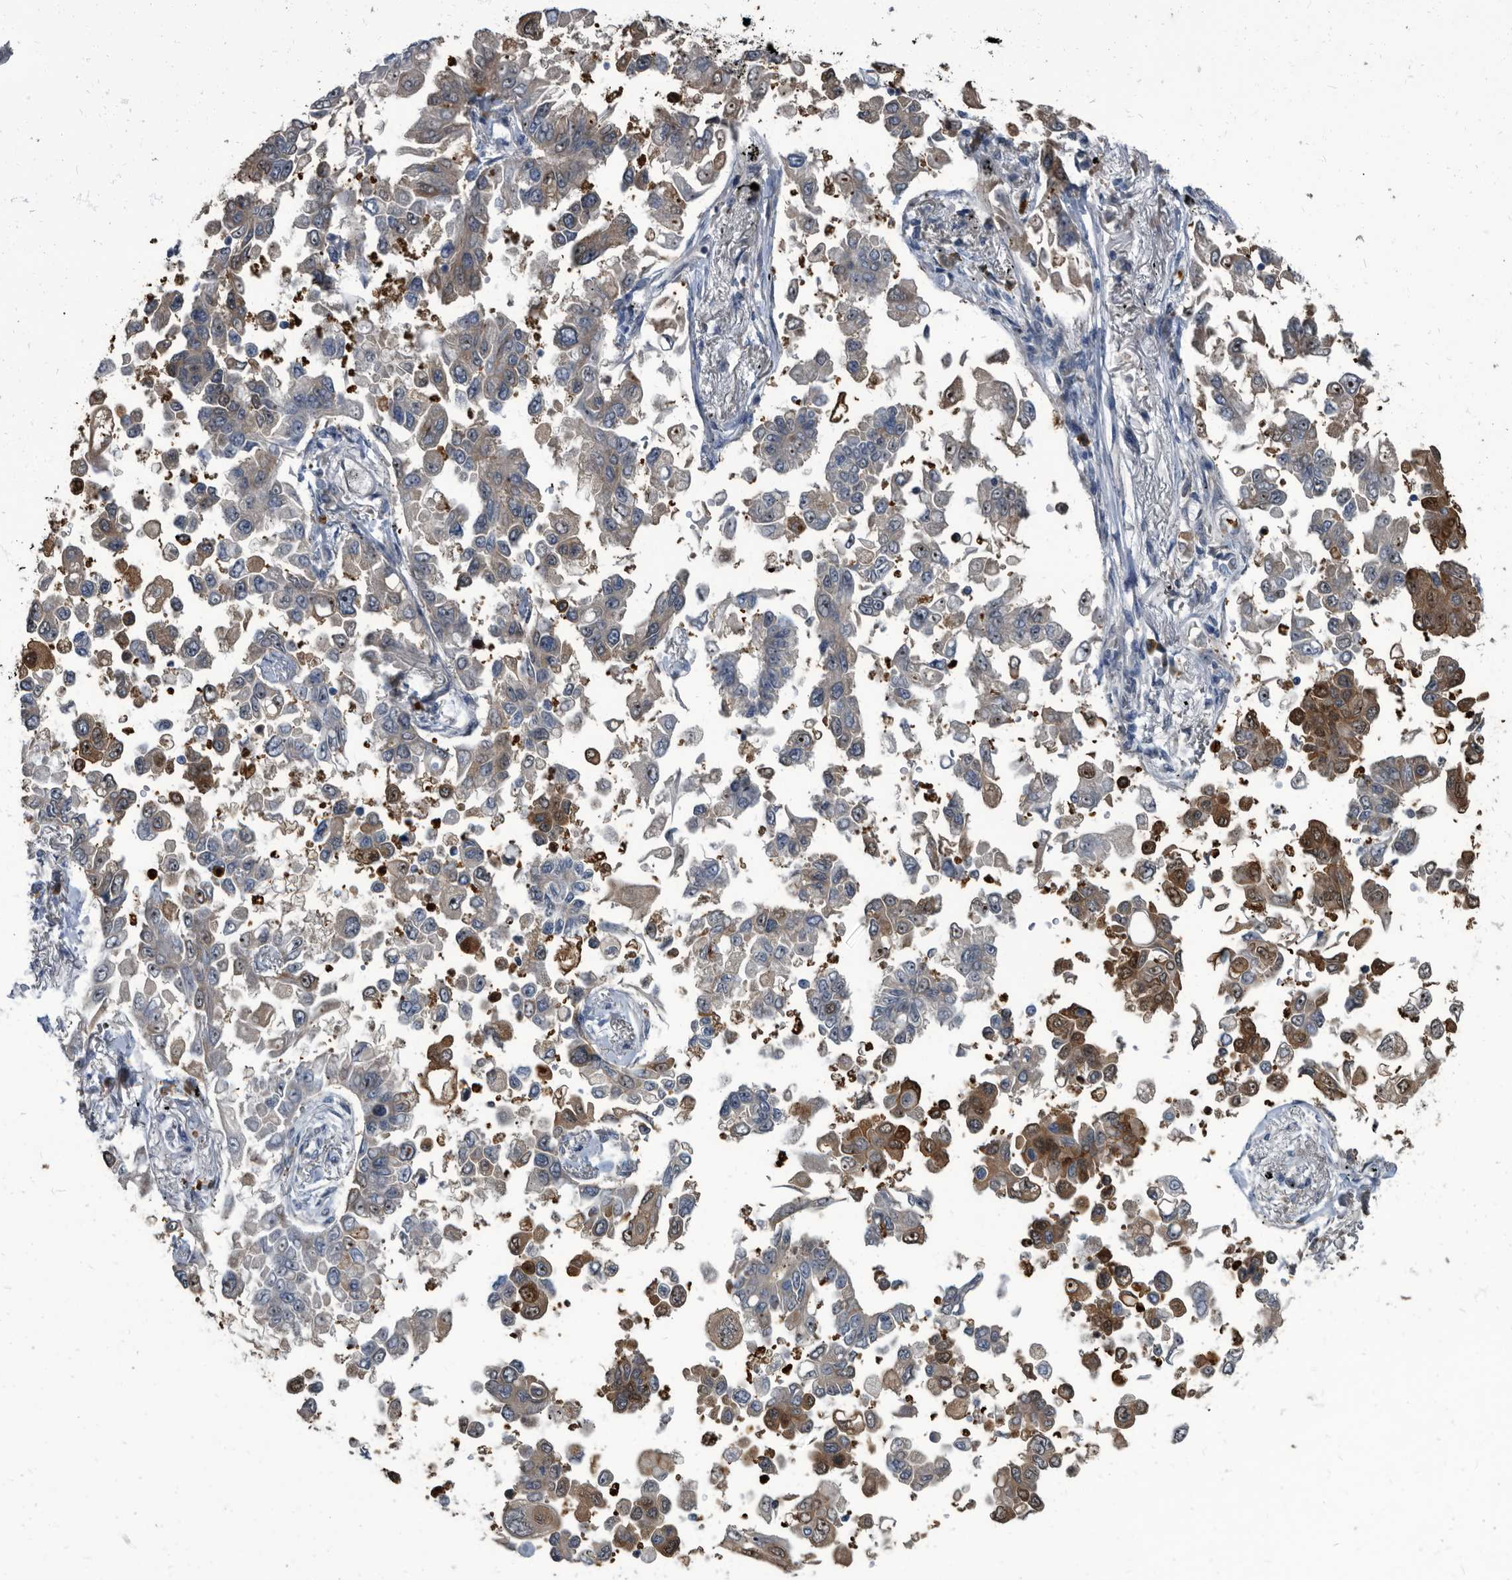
{"staining": {"intensity": "moderate", "quantity": "25%-75%", "location": "cytoplasmic/membranous"}, "tissue": "lung cancer", "cell_type": "Tumor cells", "image_type": "cancer", "snomed": [{"axis": "morphology", "description": "Adenocarcinoma, NOS"}, {"axis": "topography", "description": "Lung"}], "caption": "High-power microscopy captured an immunohistochemistry (IHC) image of lung cancer, revealing moderate cytoplasmic/membranous staining in about 25%-75% of tumor cells.", "gene": "CDV3", "patient": {"sex": "female", "age": 67}}